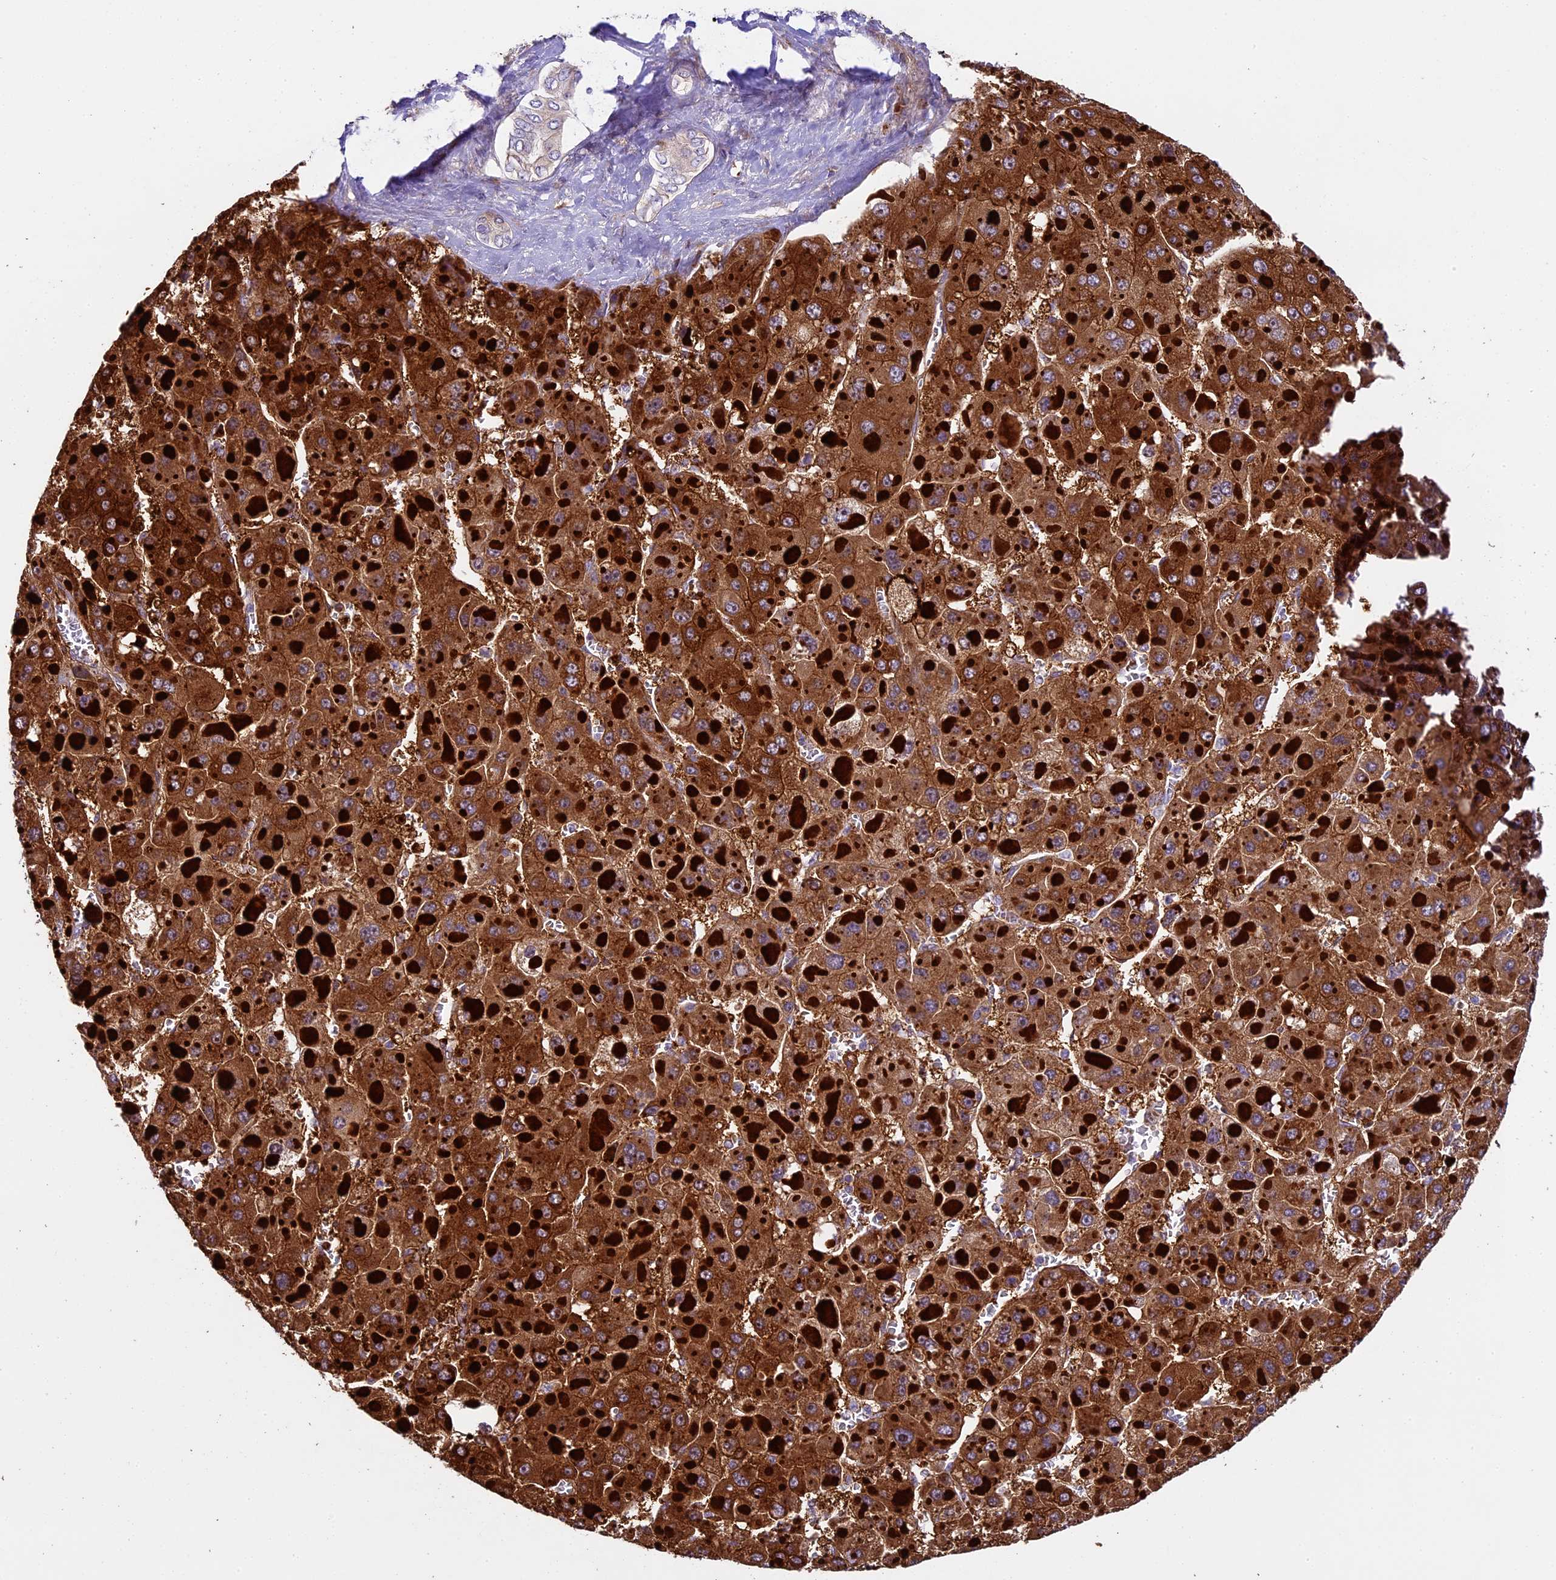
{"staining": {"intensity": "strong", "quantity": ">75%", "location": "cytoplasmic/membranous"}, "tissue": "liver cancer", "cell_type": "Tumor cells", "image_type": "cancer", "snomed": [{"axis": "morphology", "description": "Carcinoma, Hepatocellular, NOS"}, {"axis": "topography", "description": "Liver"}], "caption": "A micrograph showing strong cytoplasmic/membranous positivity in approximately >75% of tumor cells in hepatocellular carcinoma (liver), as visualized by brown immunohistochemical staining.", "gene": "SPIRE1", "patient": {"sex": "female", "age": 73}}